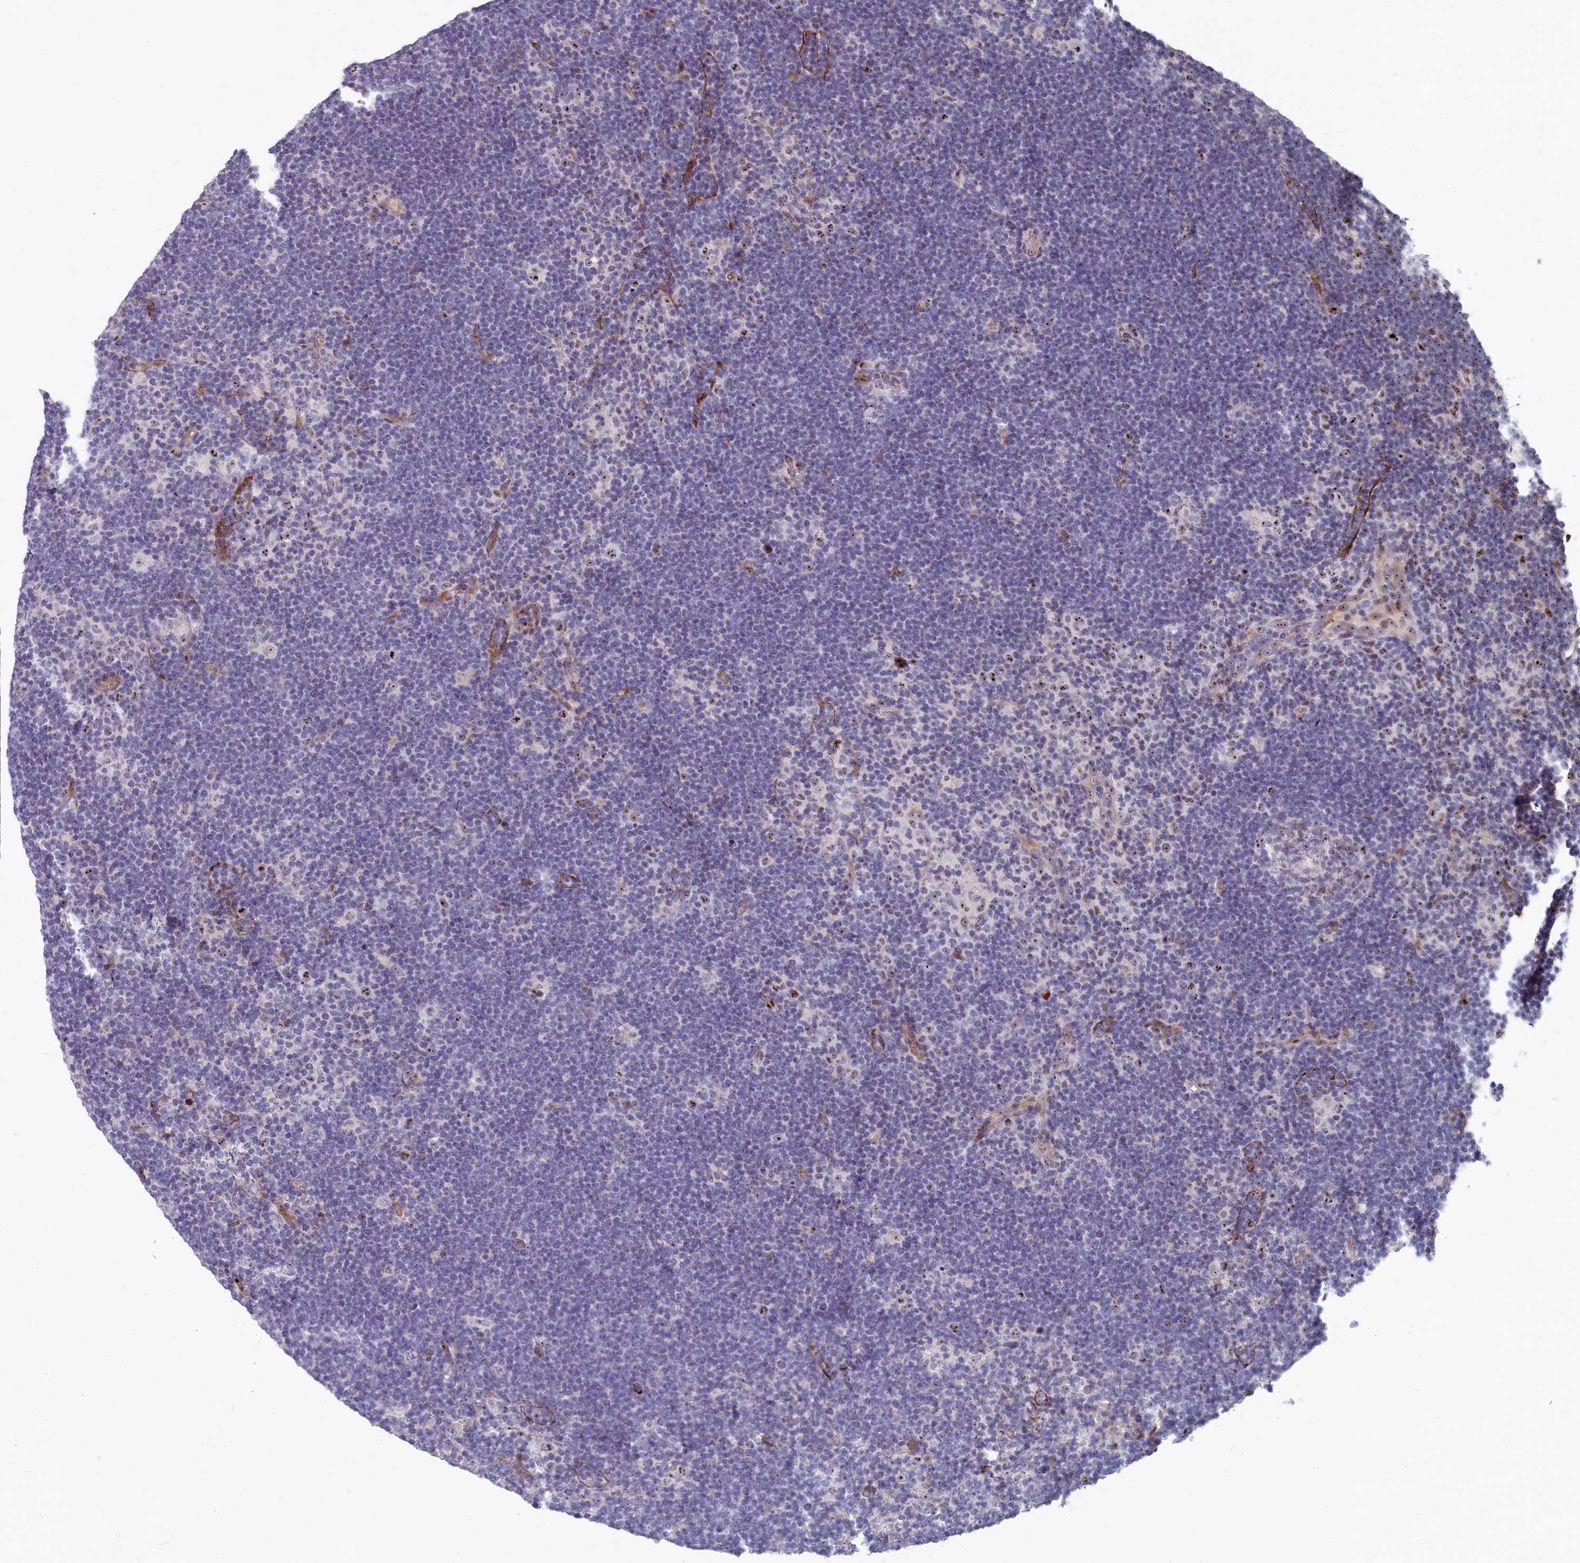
{"staining": {"intensity": "moderate", "quantity": ">75%", "location": "nuclear"}, "tissue": "lymphoma", "cell_type": "Tumor cells", "image_type": "cancer", "snomed": [{"axis": "morphology", "description": "Hodgkin's disease, NOS"}, {"axis": "topography", "description": "Lymph node"}], "caption": "This photomicrograph exhibits immunohistochemistry staining of human lymphoma, with medium moderate nuclear positivity in about >75% of tumor cells.", "gene": "ASXL3", "patient": {"sex": "female", "age": 57}}